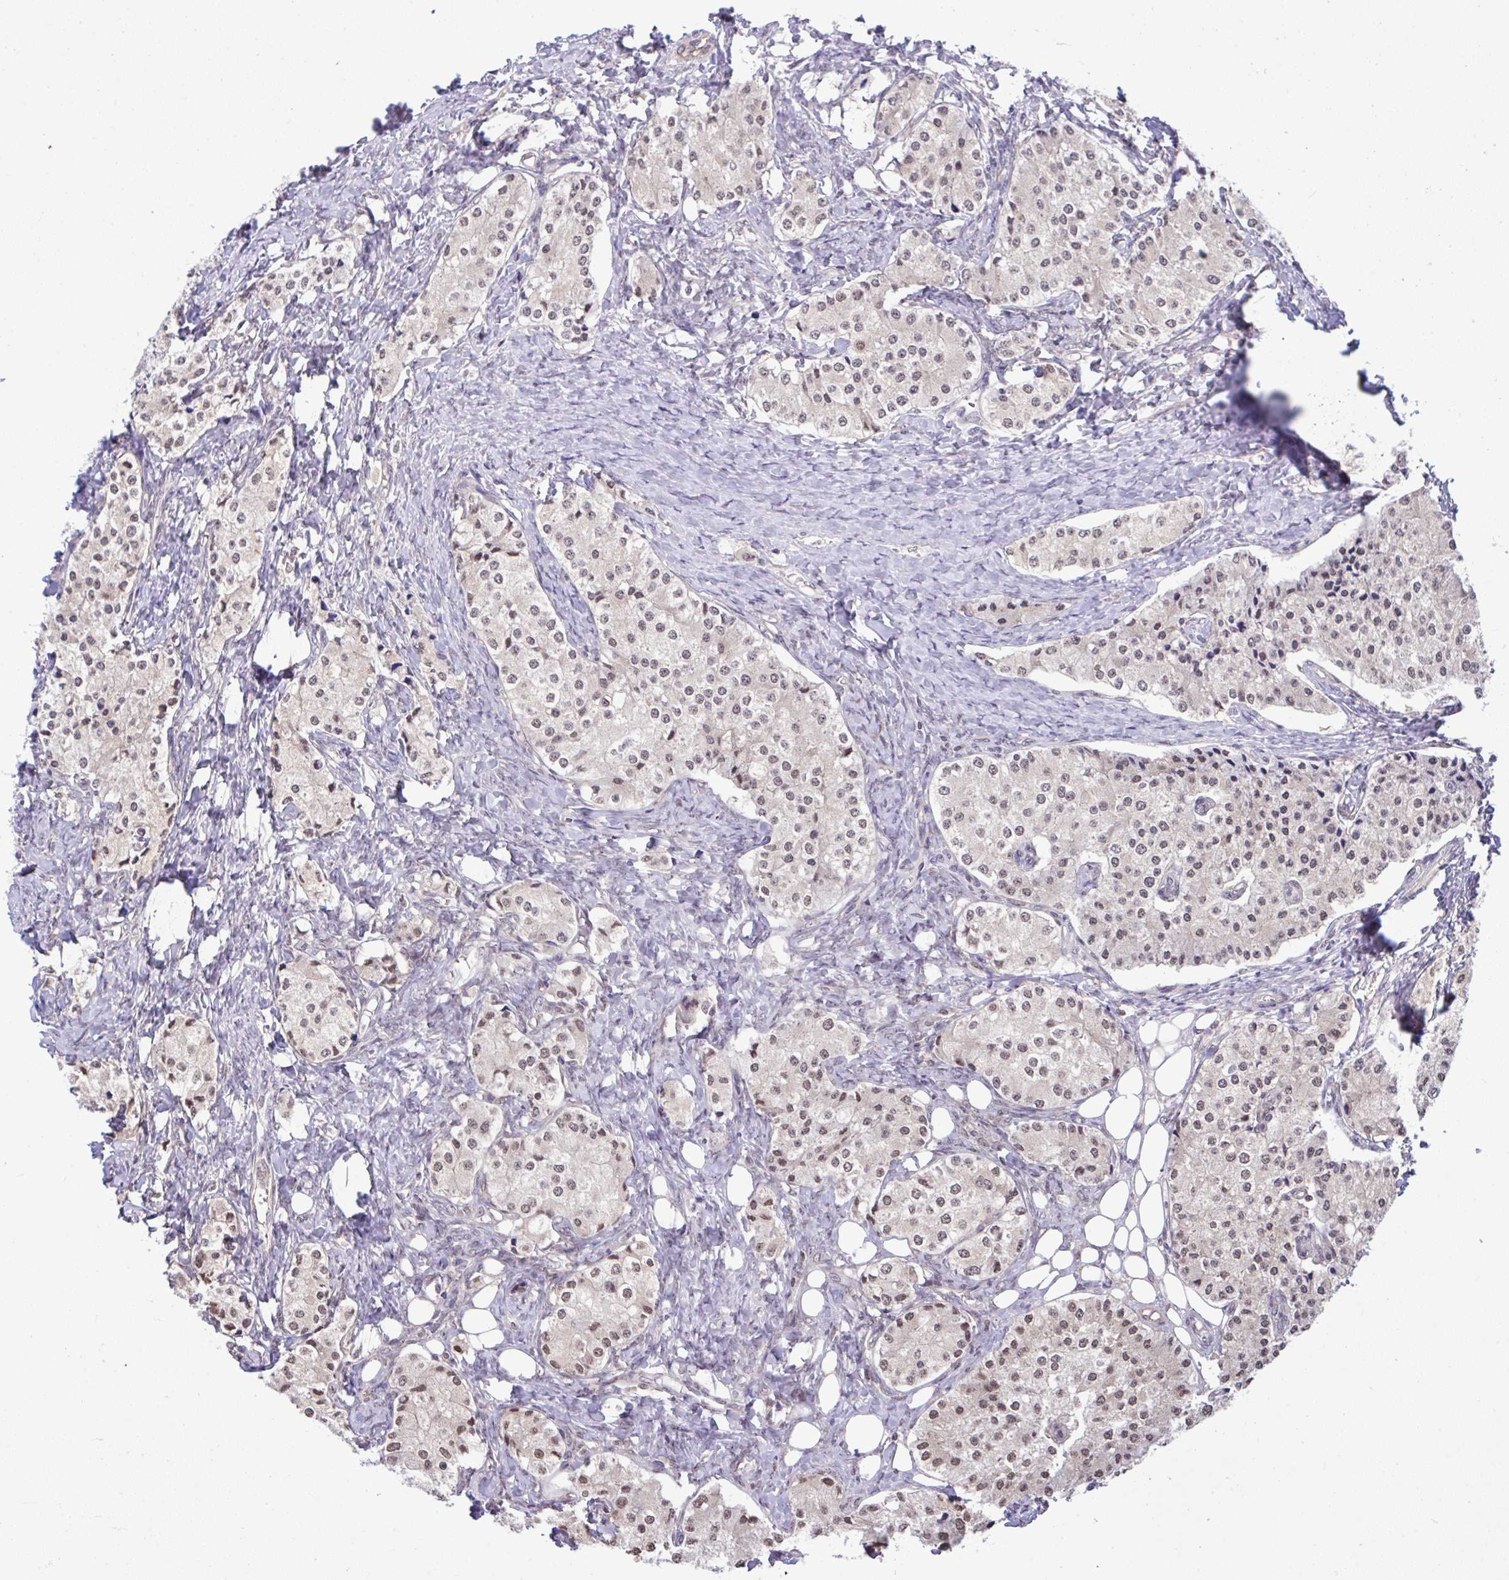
{"staining": {"intensity": "moderate", "quantity": "25%-75%", "location": "nuclear"}, "tissue": "carcinoid", "cell_type": "Tumor cells", "image_type": "cancer", "snomed": [{"axis": "morphology", "description": "Carcinoid, malignant, NOS"}, {"axis": "topography", "description": "Colon"}], "caption": "An immunohistochemistry (IHC) micrograph of tumor tissue is shown. Protein staining in brown labels moderate nuclear positivity in malignant carcinoid within tumor cells.", "gene": "C9orf64", "patient": {"sex": "female", "age": 52}}